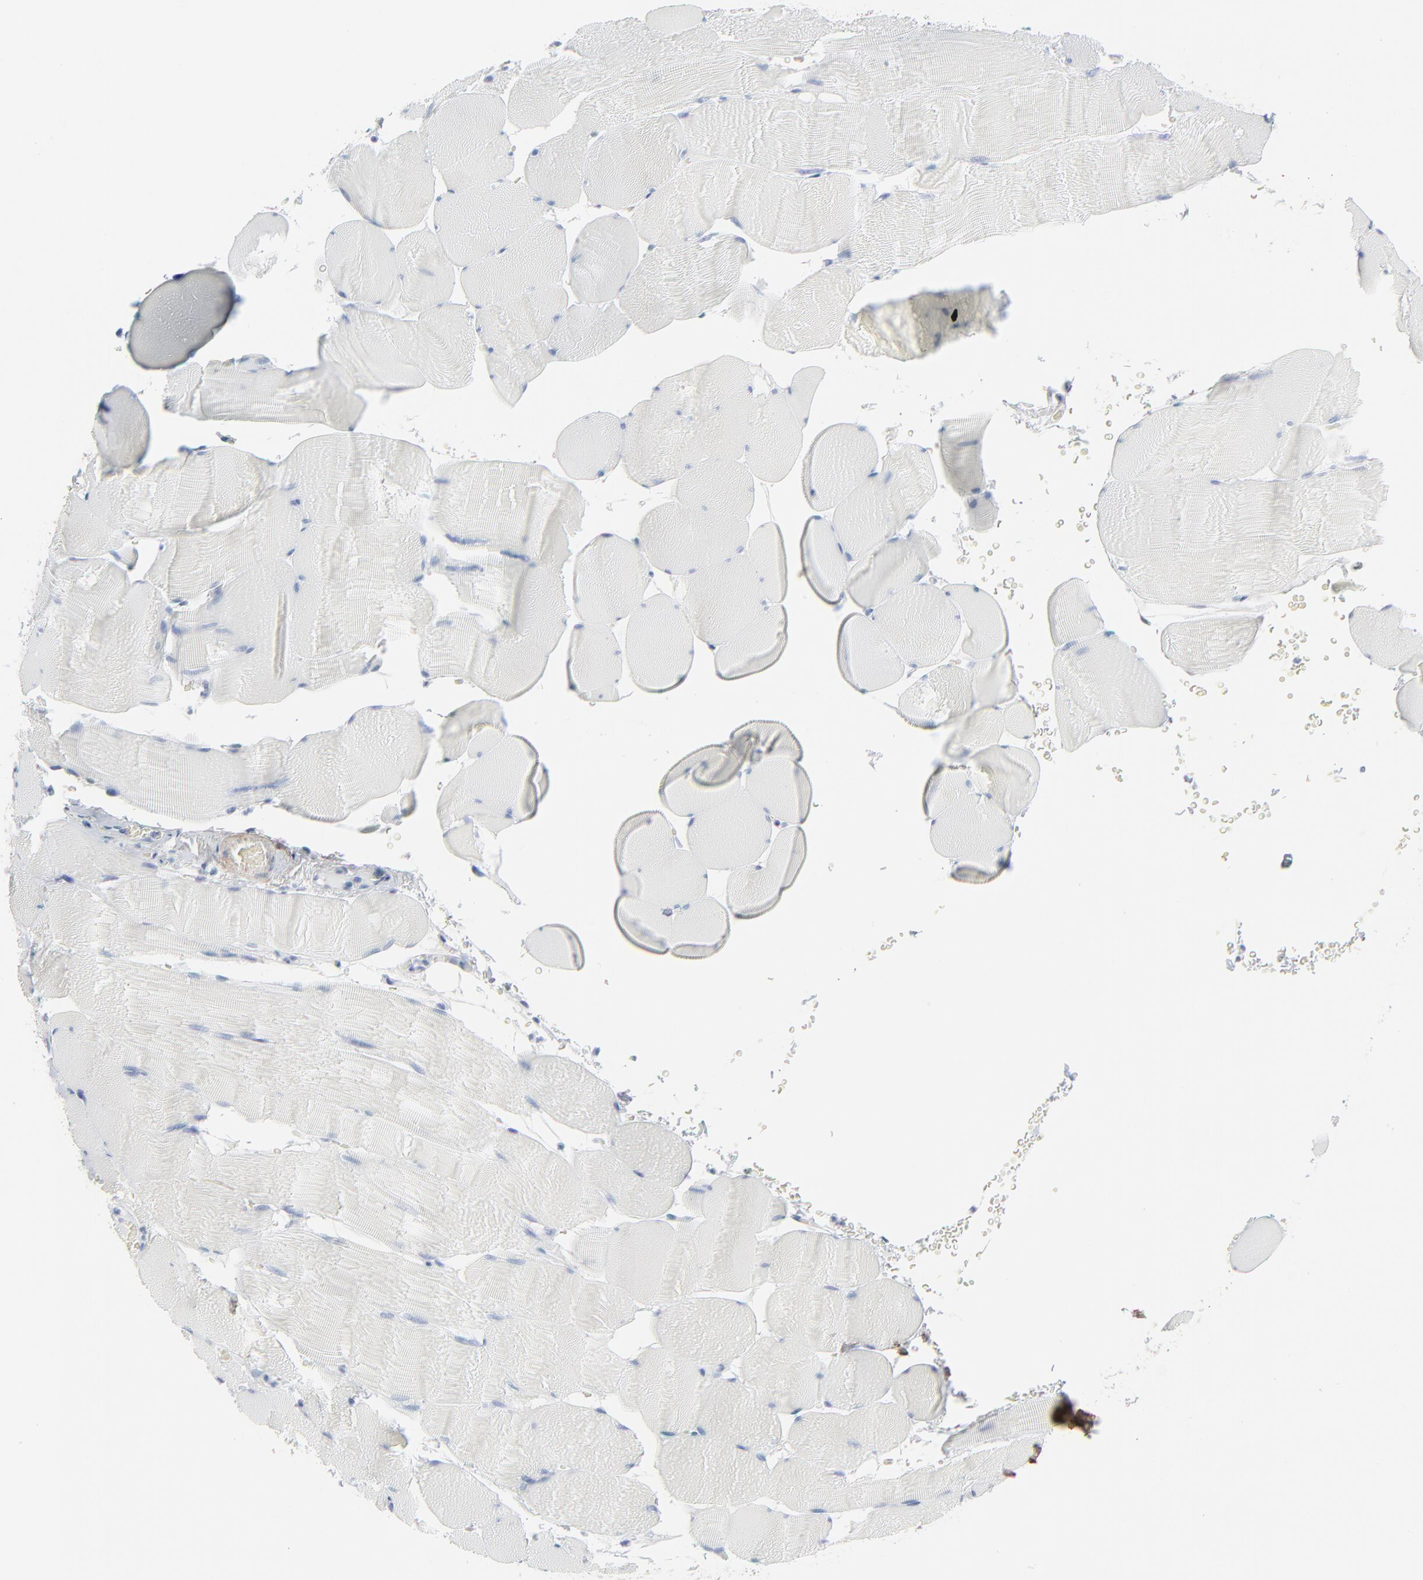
{"staining": {"intensity": "moderate", "quantity": "<25%", "location": "cytoplasmic/membranous"}, "tissue": "skeletal muscle", "cell_type": "Myocytes", "image_type": "normal", "snomed": [{"axis": "morphology", "description": "Normal tissue, NOS"}, {"axis": "topography", "description": "Skeletal muscle"}], "caption": "Immunohistochemical staining of unremarkable skeletal muscle displays <25% levels of moderate cytoplasmic/membranous protein staining in about <25% of myocytes.", "gene": "BGN", "patient": {"sex": "male", "age": 62}}